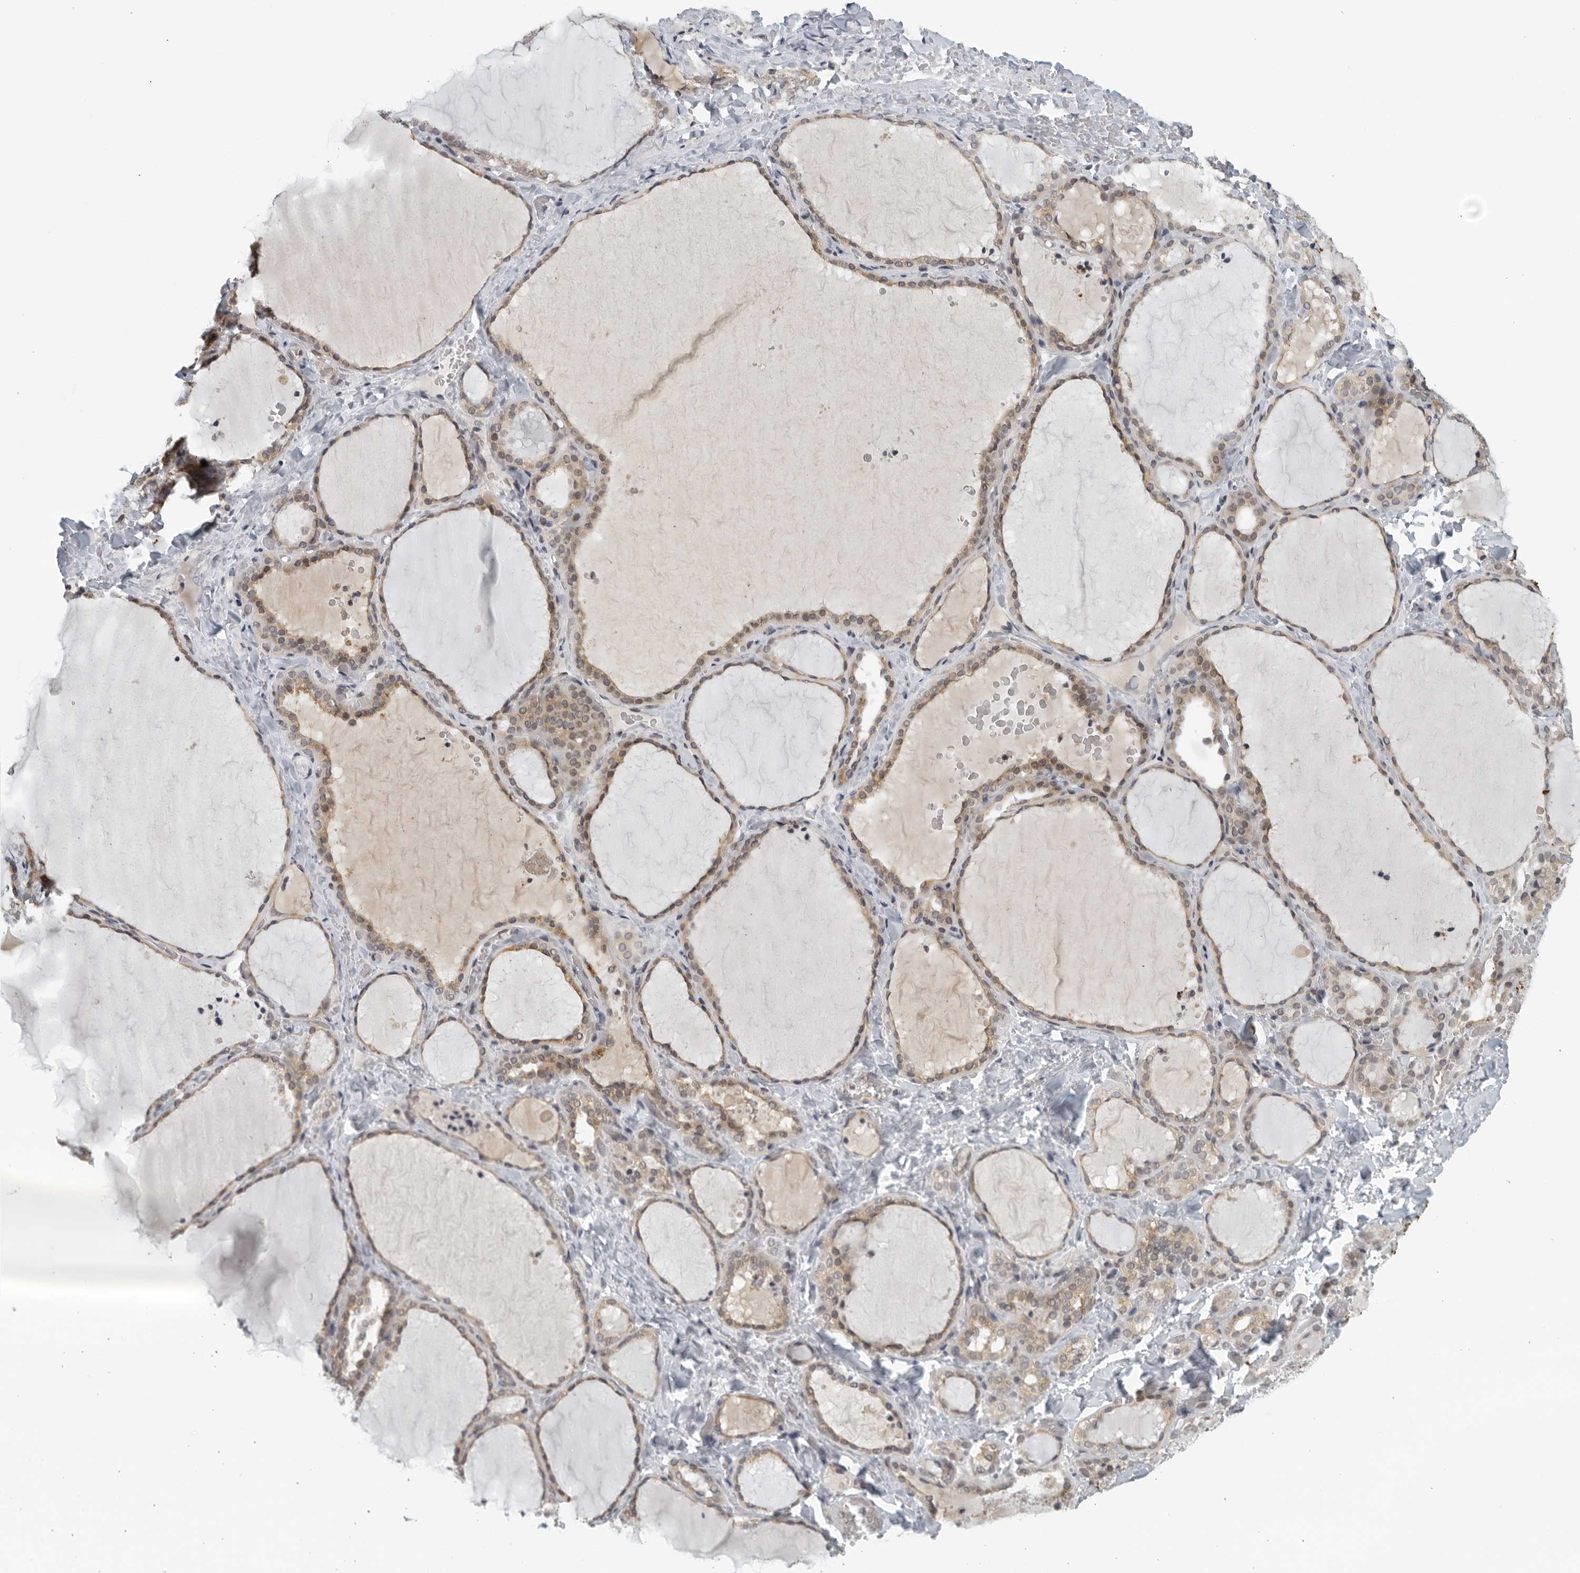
{"staining": {"intensity": "moderate", "quantity": "25%-75%", "location": "cytoplasmic/membranous,nuclear"}, "tissue": "thyroid gland", "cell_type": "Glandular cells", "image_type": "normal", "snomed": [{"axis": "morphology", "description": "Normal tissue, NOS"}, {"axis": "topography", "description": "Thyroid gland"}], "caption": "An IHC micrograph of unremarkable tissue is shown. Protein staining in brown labels moderate cytoplasmic/membranous,nuclear positivity in thyroid gland within glandular cells.", "gene": "RC3H1", "patient": {"sex": "female", "age": 22}}